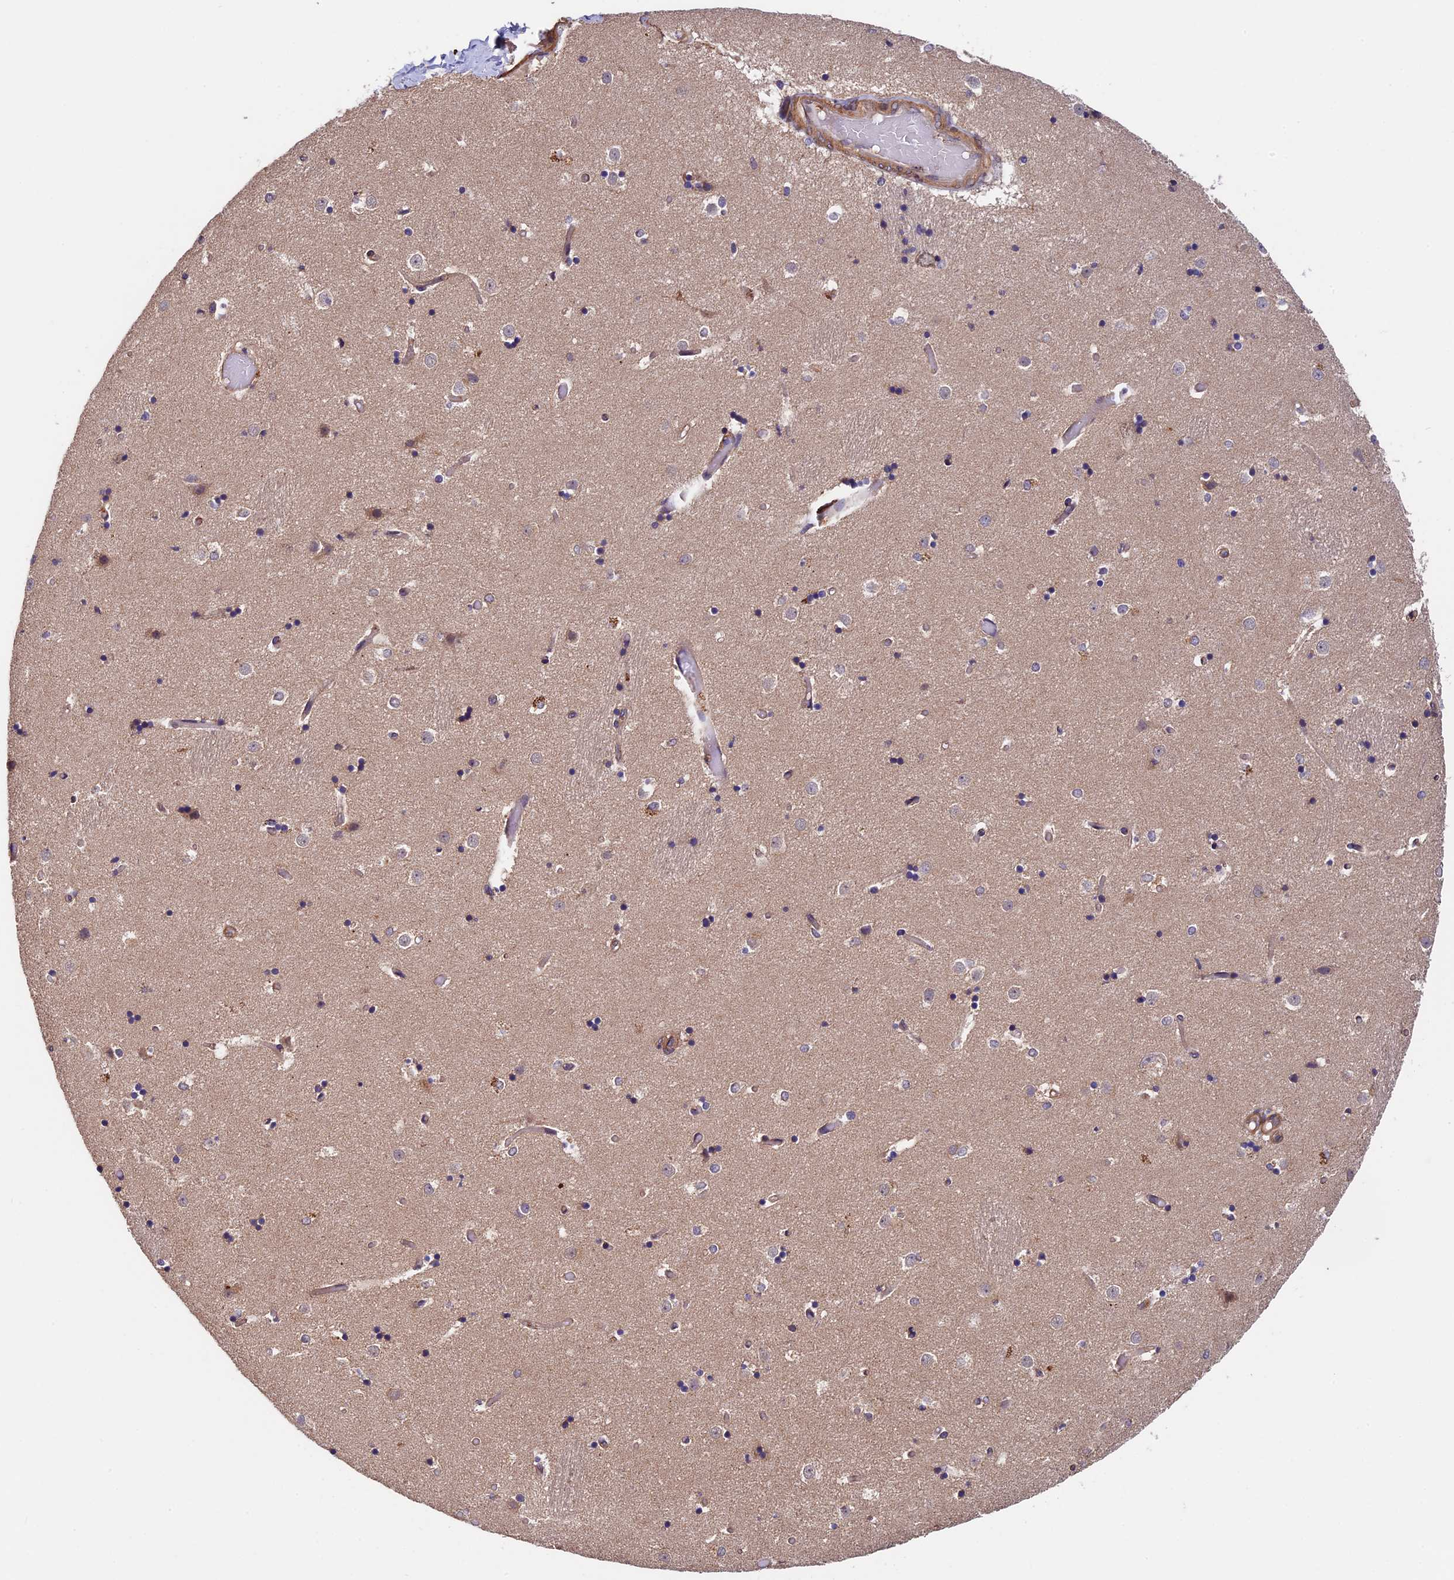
{"staining": {"intensity": "negative", "quantity": "none", "location": "none"}, "tissue": "caudate", "cell_type": "Glial cells", "image_type": "normal", "snomed": [{"axis": "morphology", "description": "Normal tissue, NOS"}, {"axis": "topography", "description": "Lateral ventricle wall"}], "caption": "Immunohistochemistry of normal human caudate demonstrates no staining in glial cells. (Stains: DAB immunohistochemistry (IHC) with hematoxylin counter stain, Microscopy: brightfield microscopy at high magnification).", "gene": "SLC9A5", "patient": {"sex": "female", "age": 52}}